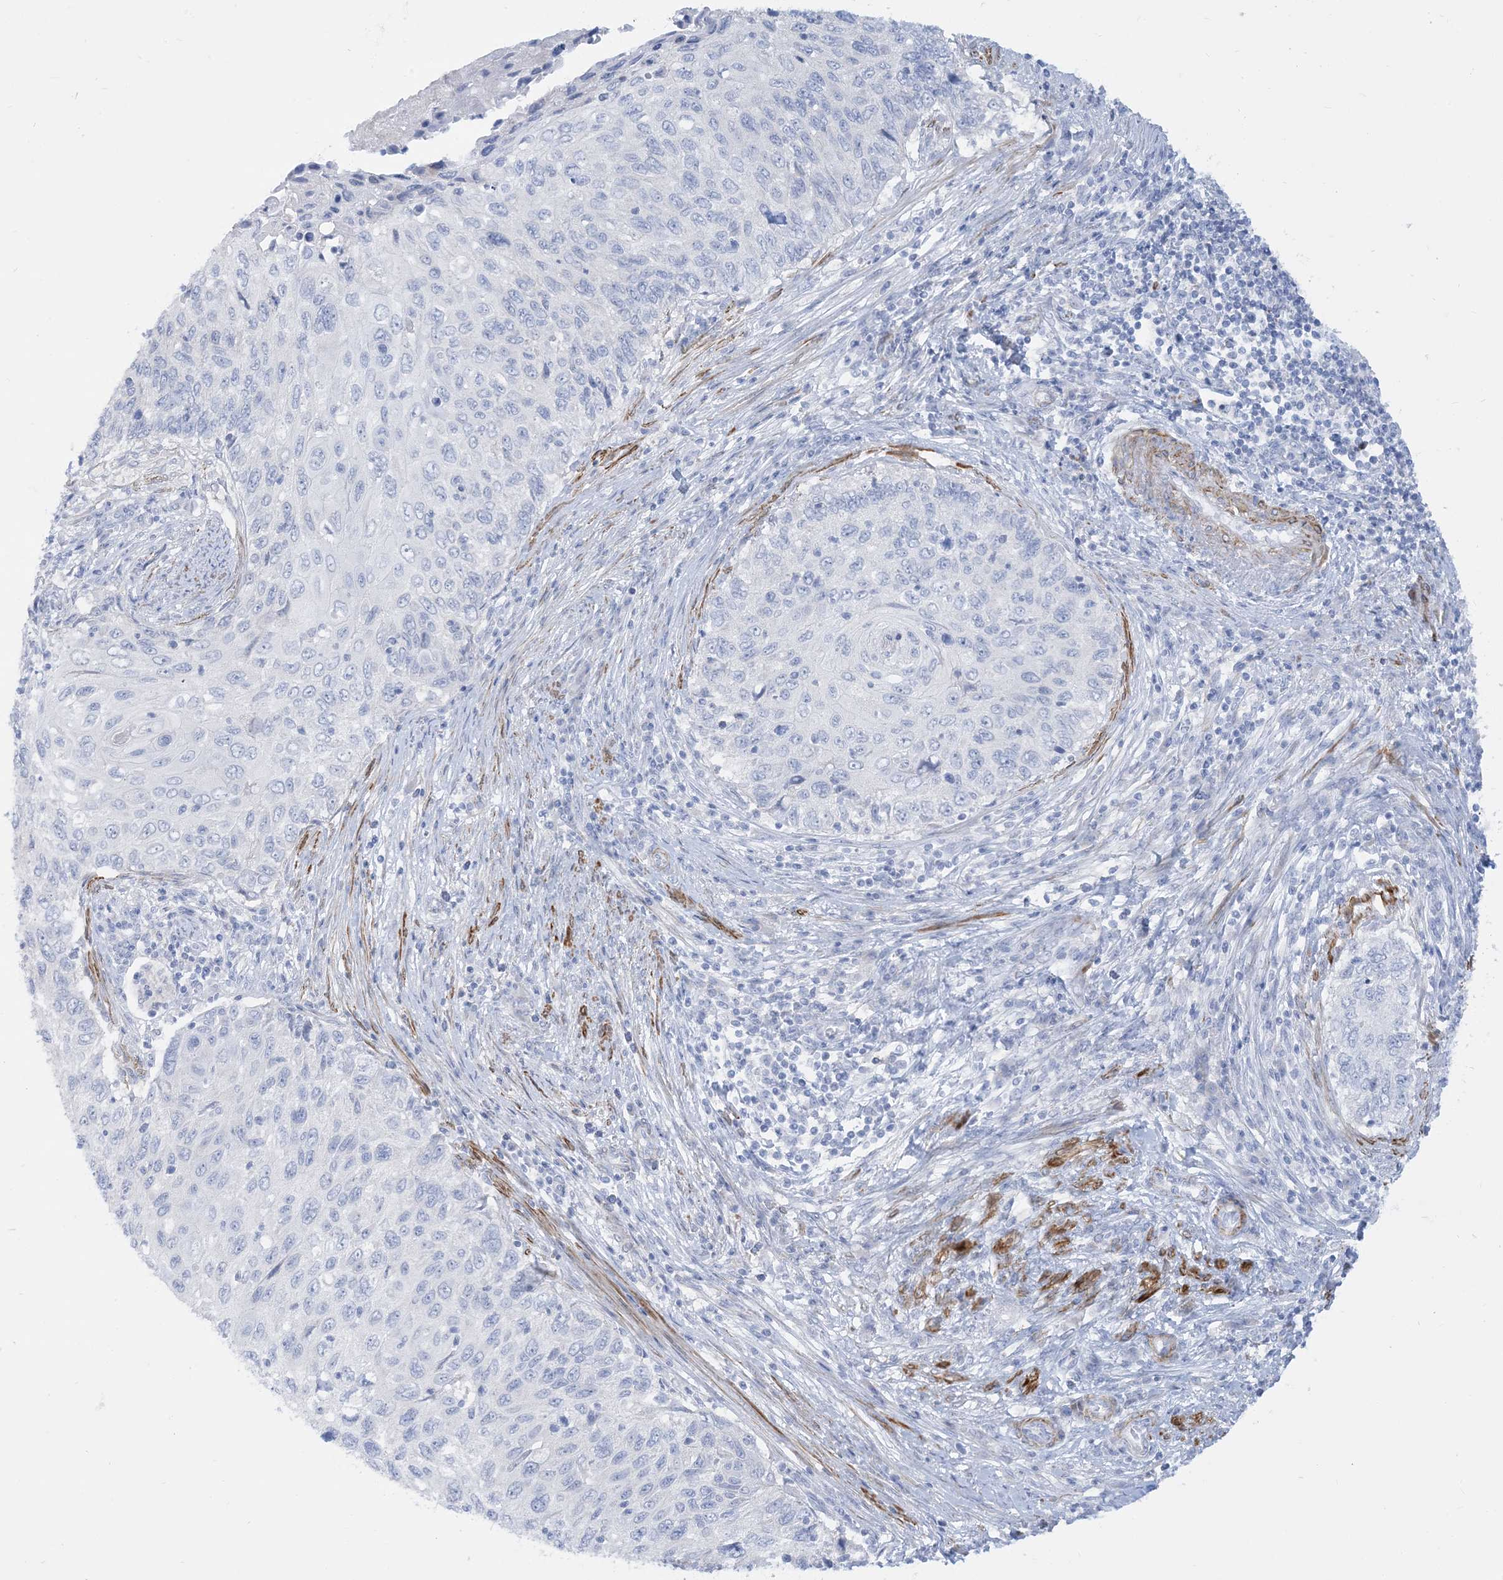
{"staining": {"intensity": "negative", "quantity": "none", "location": "none"}, "tissue": "cervical cancer", "cell_type": "Tumor cells", "image_type": "cancer", "snomed": [{"axis": "morphology", "description": "Squamous cell carcinoma, NOS"}, {"axis": "topography", "description": "Cervix"}], "caption": "Tumor cells show no significant protein expression in cervical cancer. The staining is performed using DAB (3,3'-diaminobenzidine) brown chromogen with nuclei counter-stained in using hematoxylin.", "gene": "MARS2", "patient": {"sex": "female", "age": 70}}